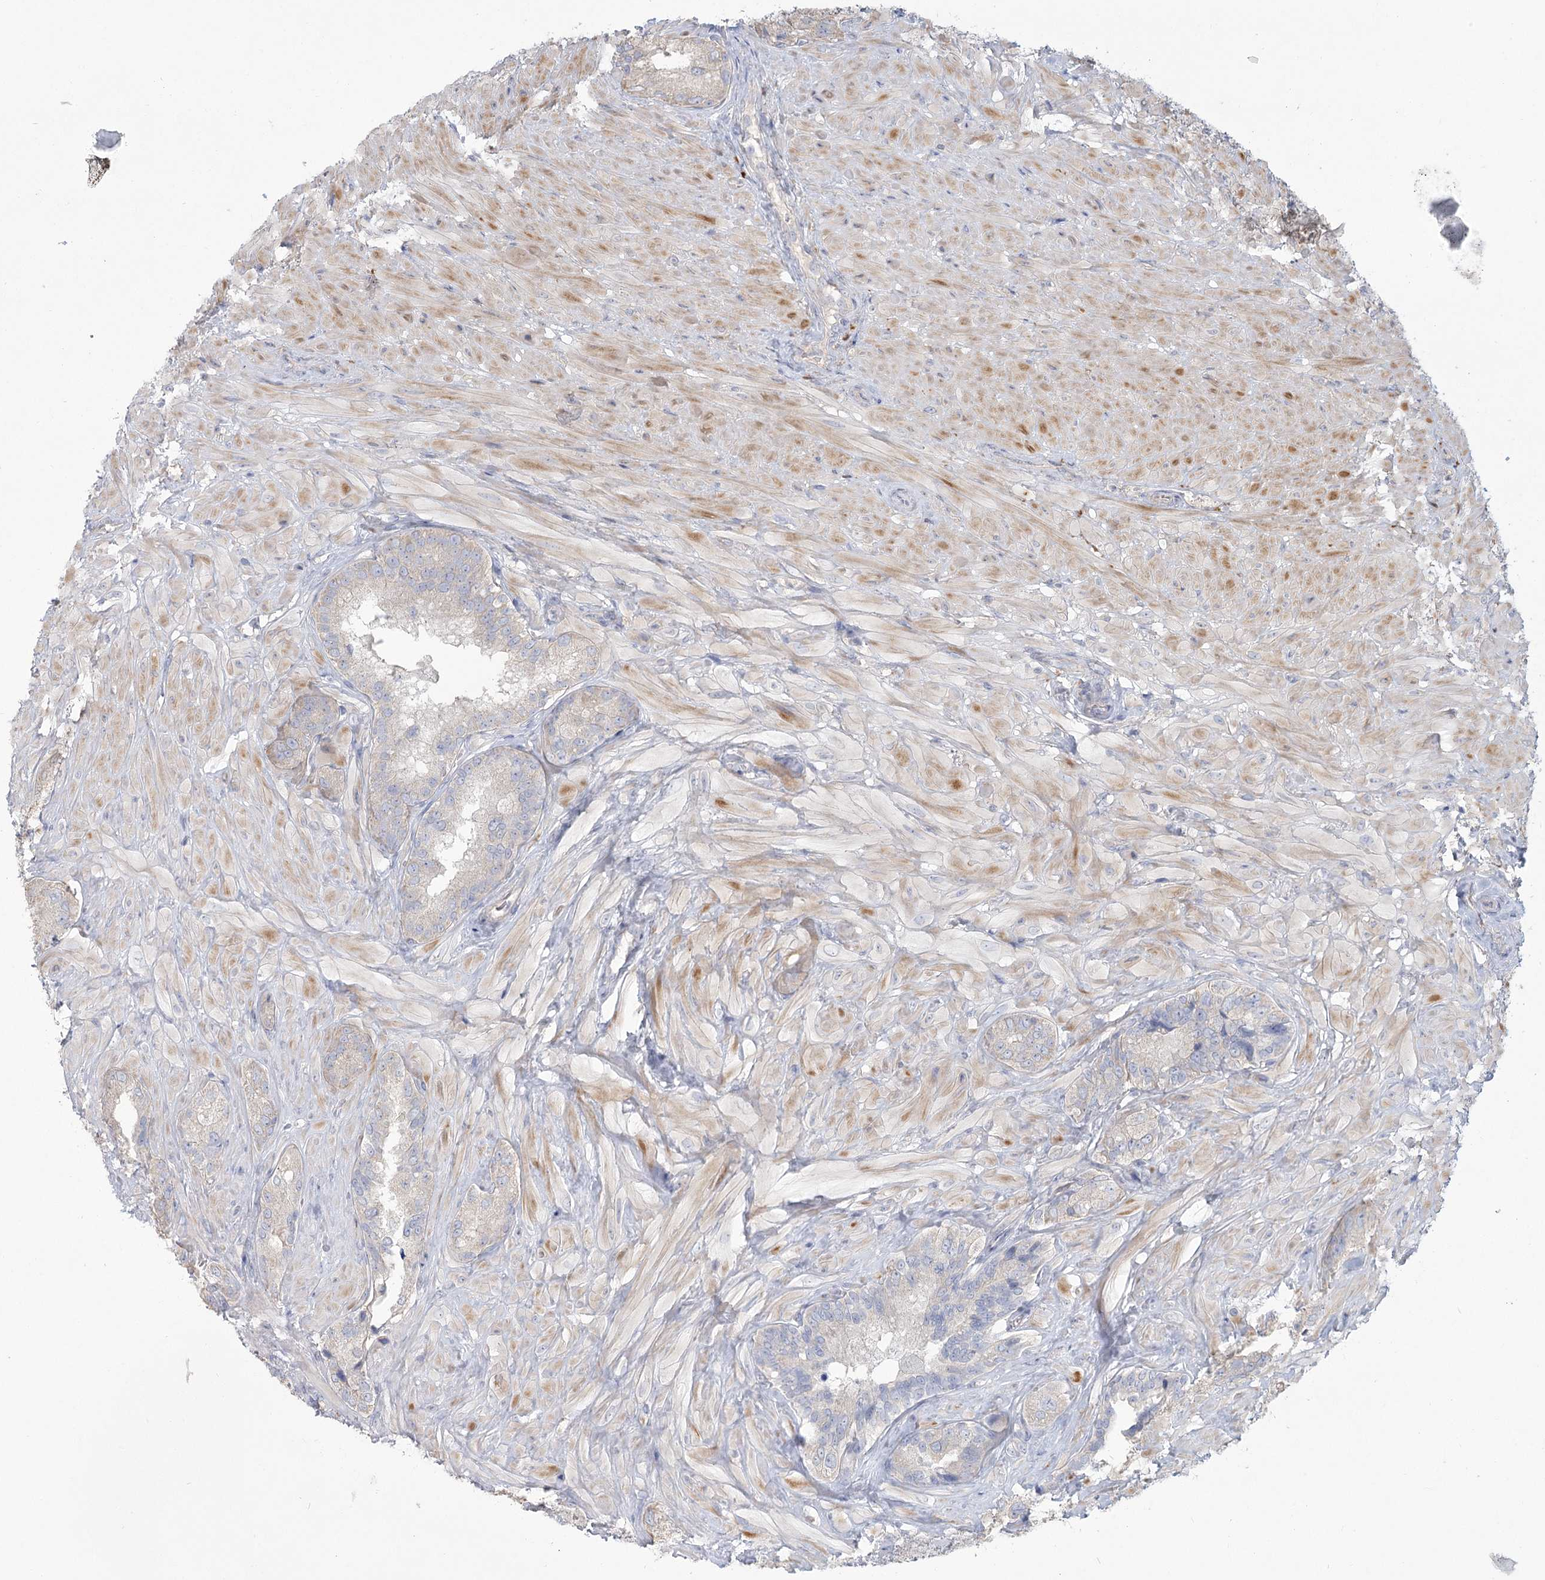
{"staining": {"intensity": "negative", "quantity": "none", "location": "none"}, "tissue": "seminal vesicle", "cell_type": "Glandular cells", "image_type": "normal", "snomed": [{"axis": "morphology", "description": "Normal tissue, NOS"}, {"axis": "topography", "description": "Seminal veicle"}, {"axis": "topography", "description": "Peripheral nerve tissue"}], "caption": "Protein analysis of benign seminal vesicle shows no significant expression in glandular cells.", "gene": "CNTLN", "patient": {"sex": "male", "age": 67}}